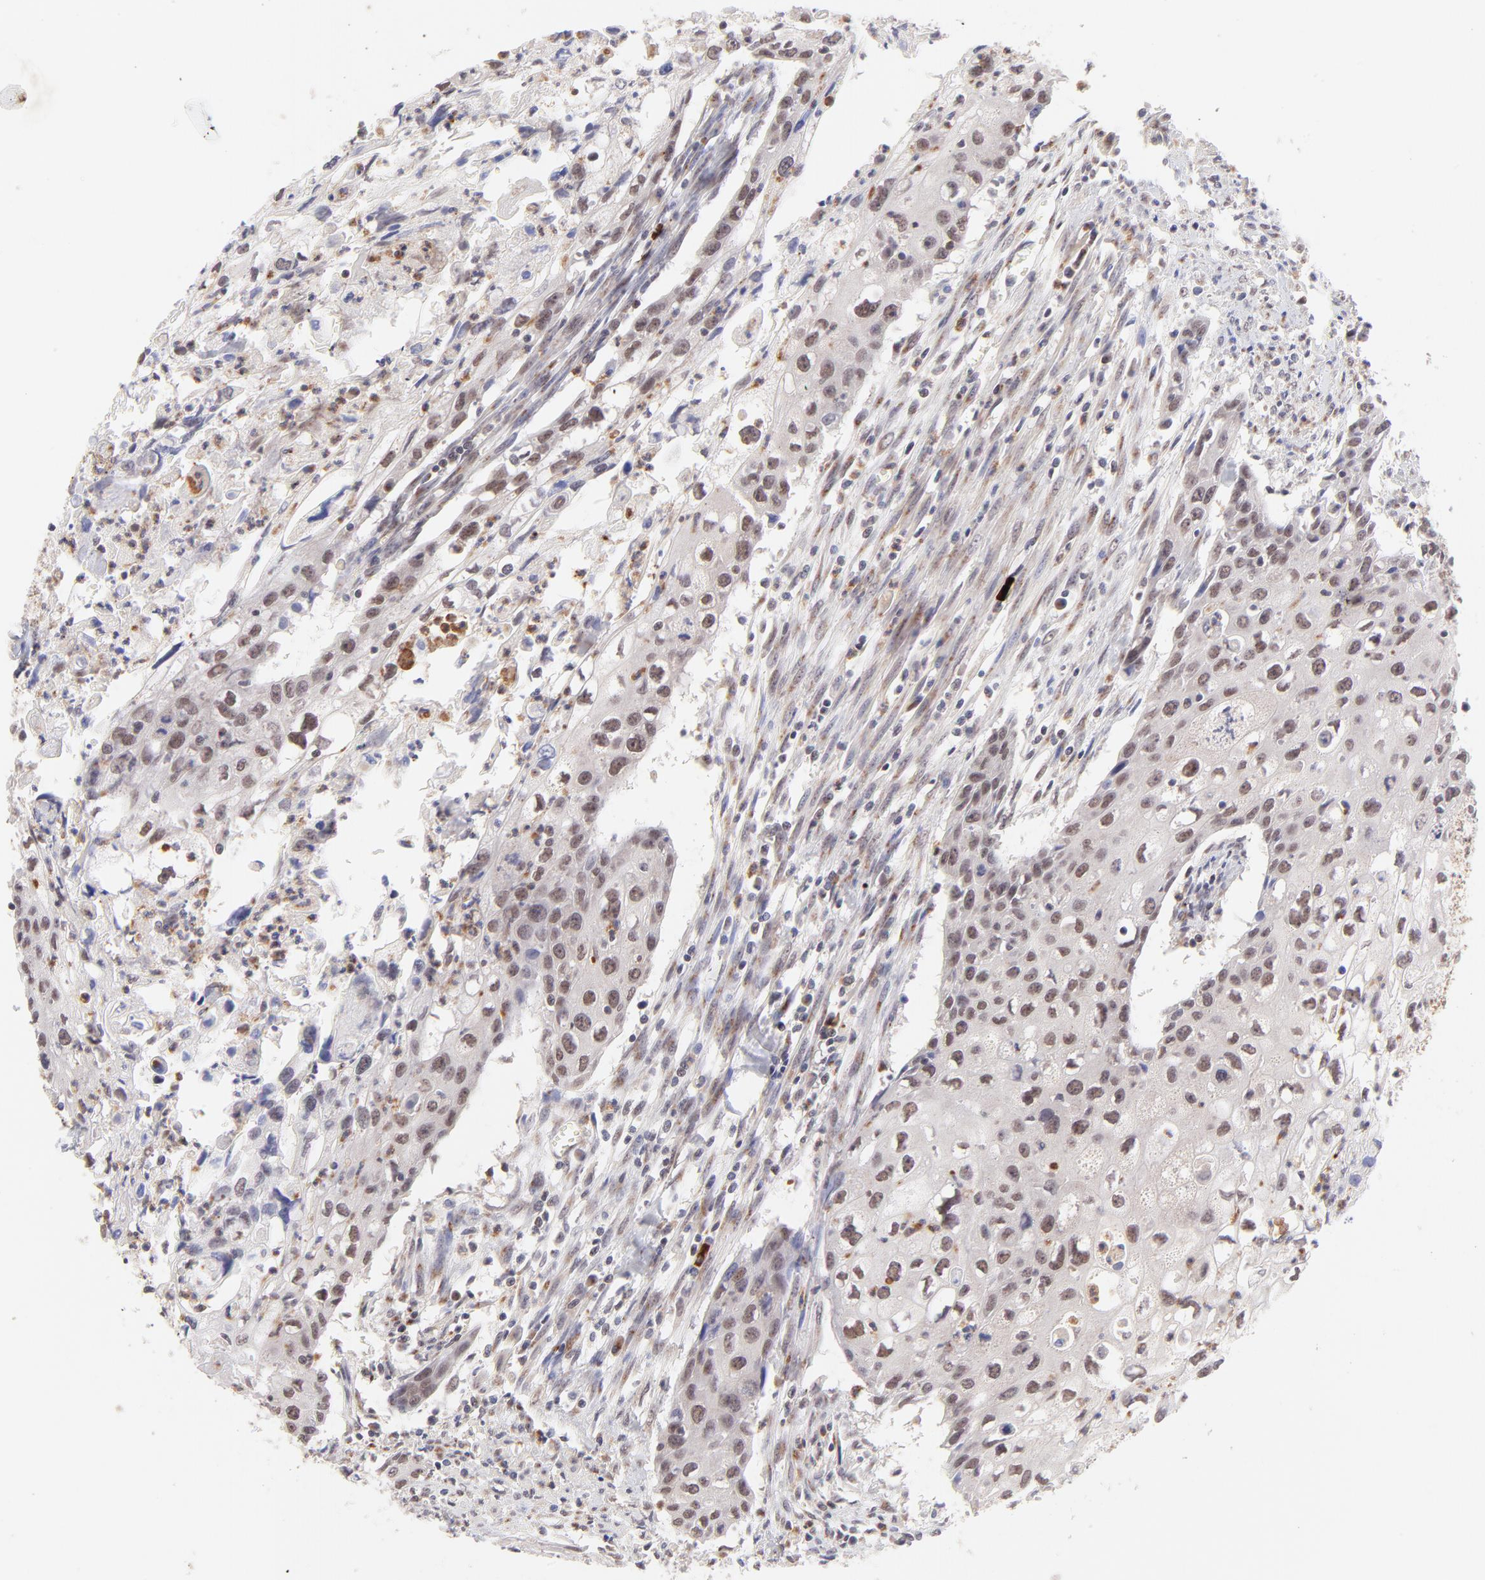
{"staining": {"intensity": "weak", "quantity": ">75%", "location": "nuclear"}, "tissue": "urothelial cancer", "cell_type": "Tumor cells", "image_type": "cancer", "snomed": [{"axis": "morphology", "description": "Urothelial carcinoma, High grade"}, {"axis": "topography", "description": "Urinary bladder"}], "caption": "Immunohistochemistry (IHC) micrograph of neoplastic tissue: human urothelial cancer stained using immunohistochemistry (IHC) shows low levels of weak protein expression localized specifically in the nuclear of tumor cells, appearing as a nuclear brown color.", "gene": "MED12", "patient": {"sex": "male", "age": 54}}